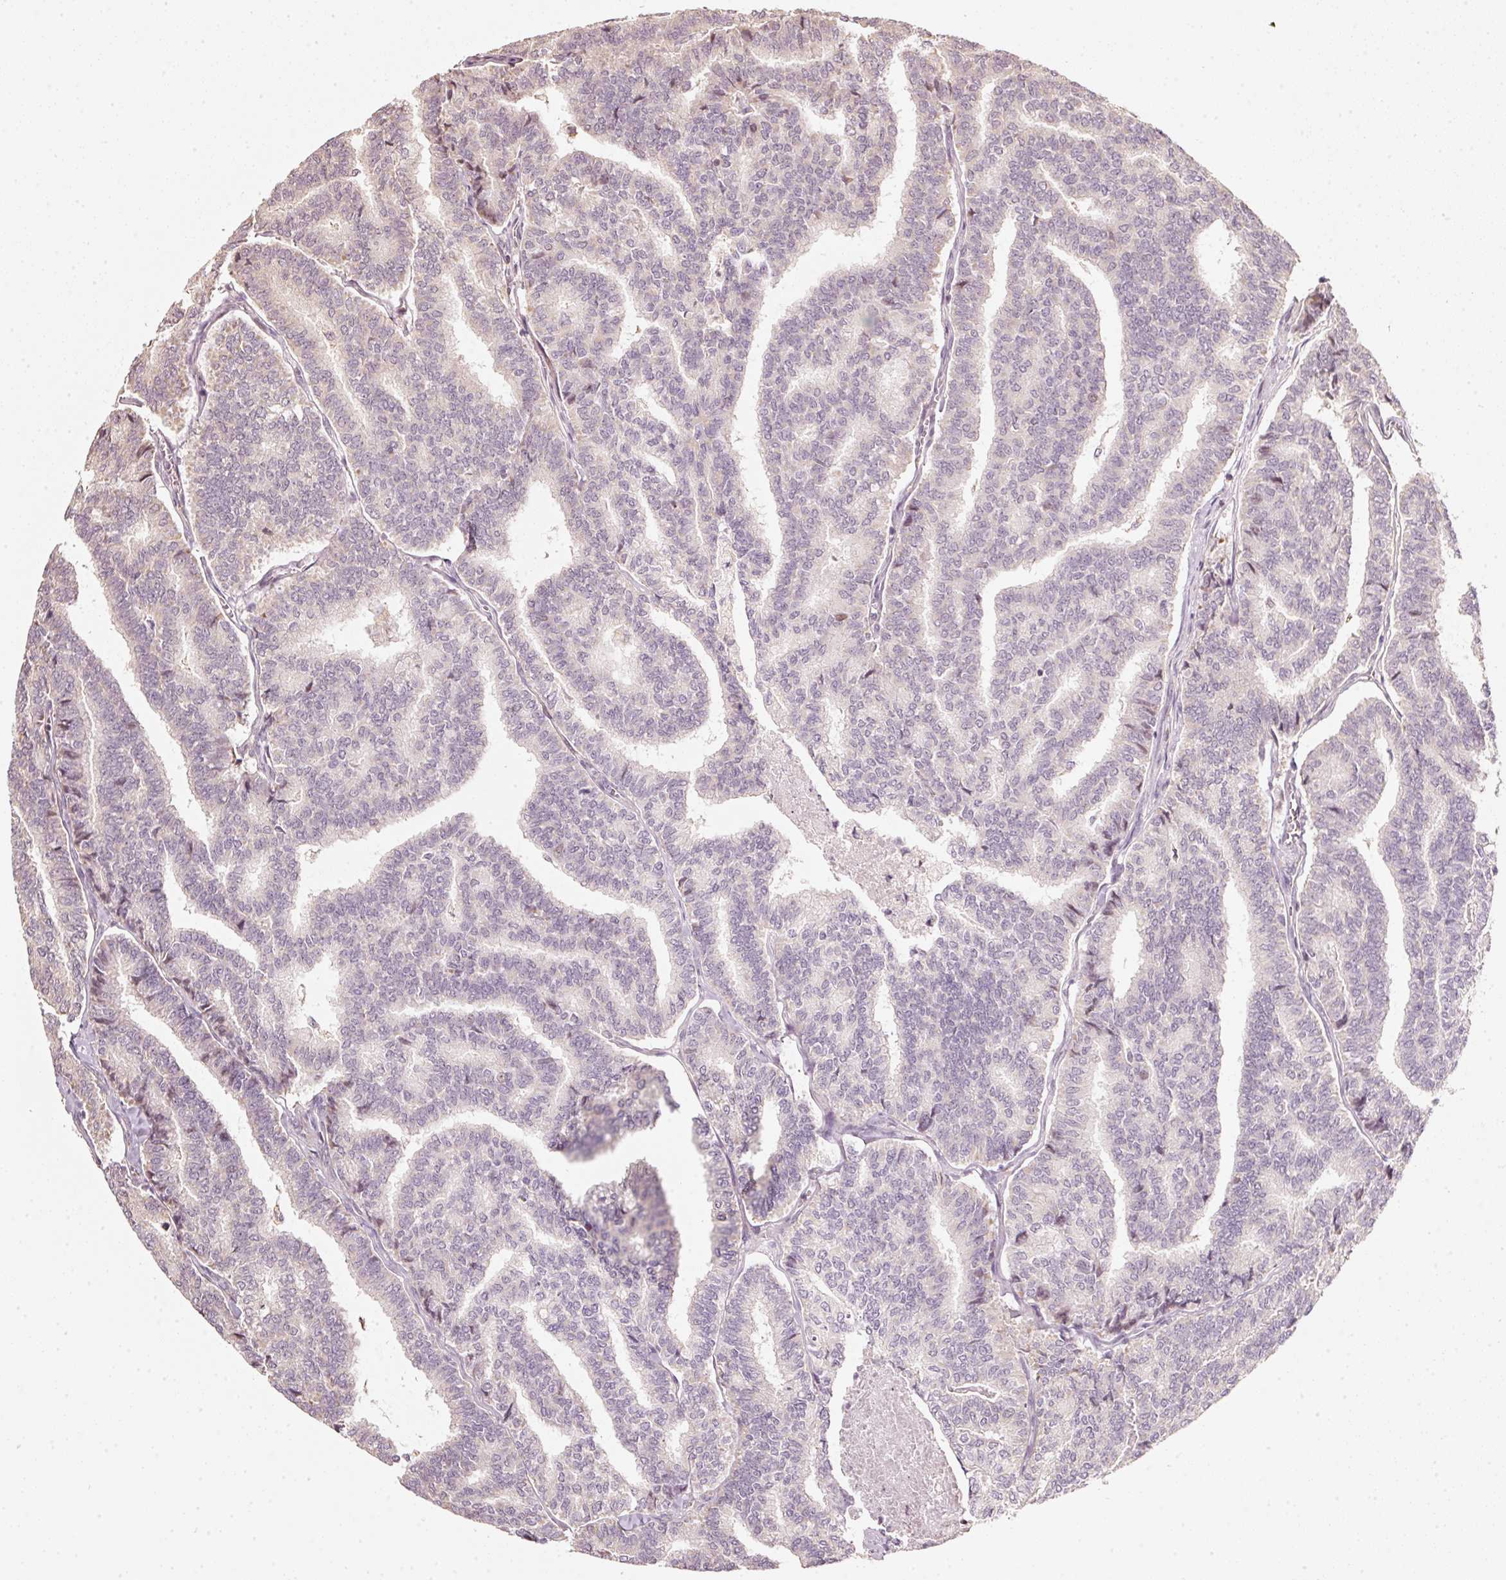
{"staining": {"intensity": "negative", "quantity": "none", "location": "none"}, "tissue": "thyroid cancer", "cell_type": "Tumor cells", "image_type": "cancer", "snomed": [{"axis": "morphology", "description": "Papillary adenocarcinoma, NOS"}, {"axis": "topography", "description": "Thyroid gland"}], "caption": "The immunohistochemistry micrograph has no significant staining in tumor cells of papillary adenocarcinoma (thyroid) tissue. The staining was performed using DAB (3,3'-diaminobenzidine) to visualize the protein expression in brown, while the nuclei were stained in blue with hematoxylin (Magnification: 20x).", "gene": "RAB35", "patient": {"sex": "female", "age": 35}}